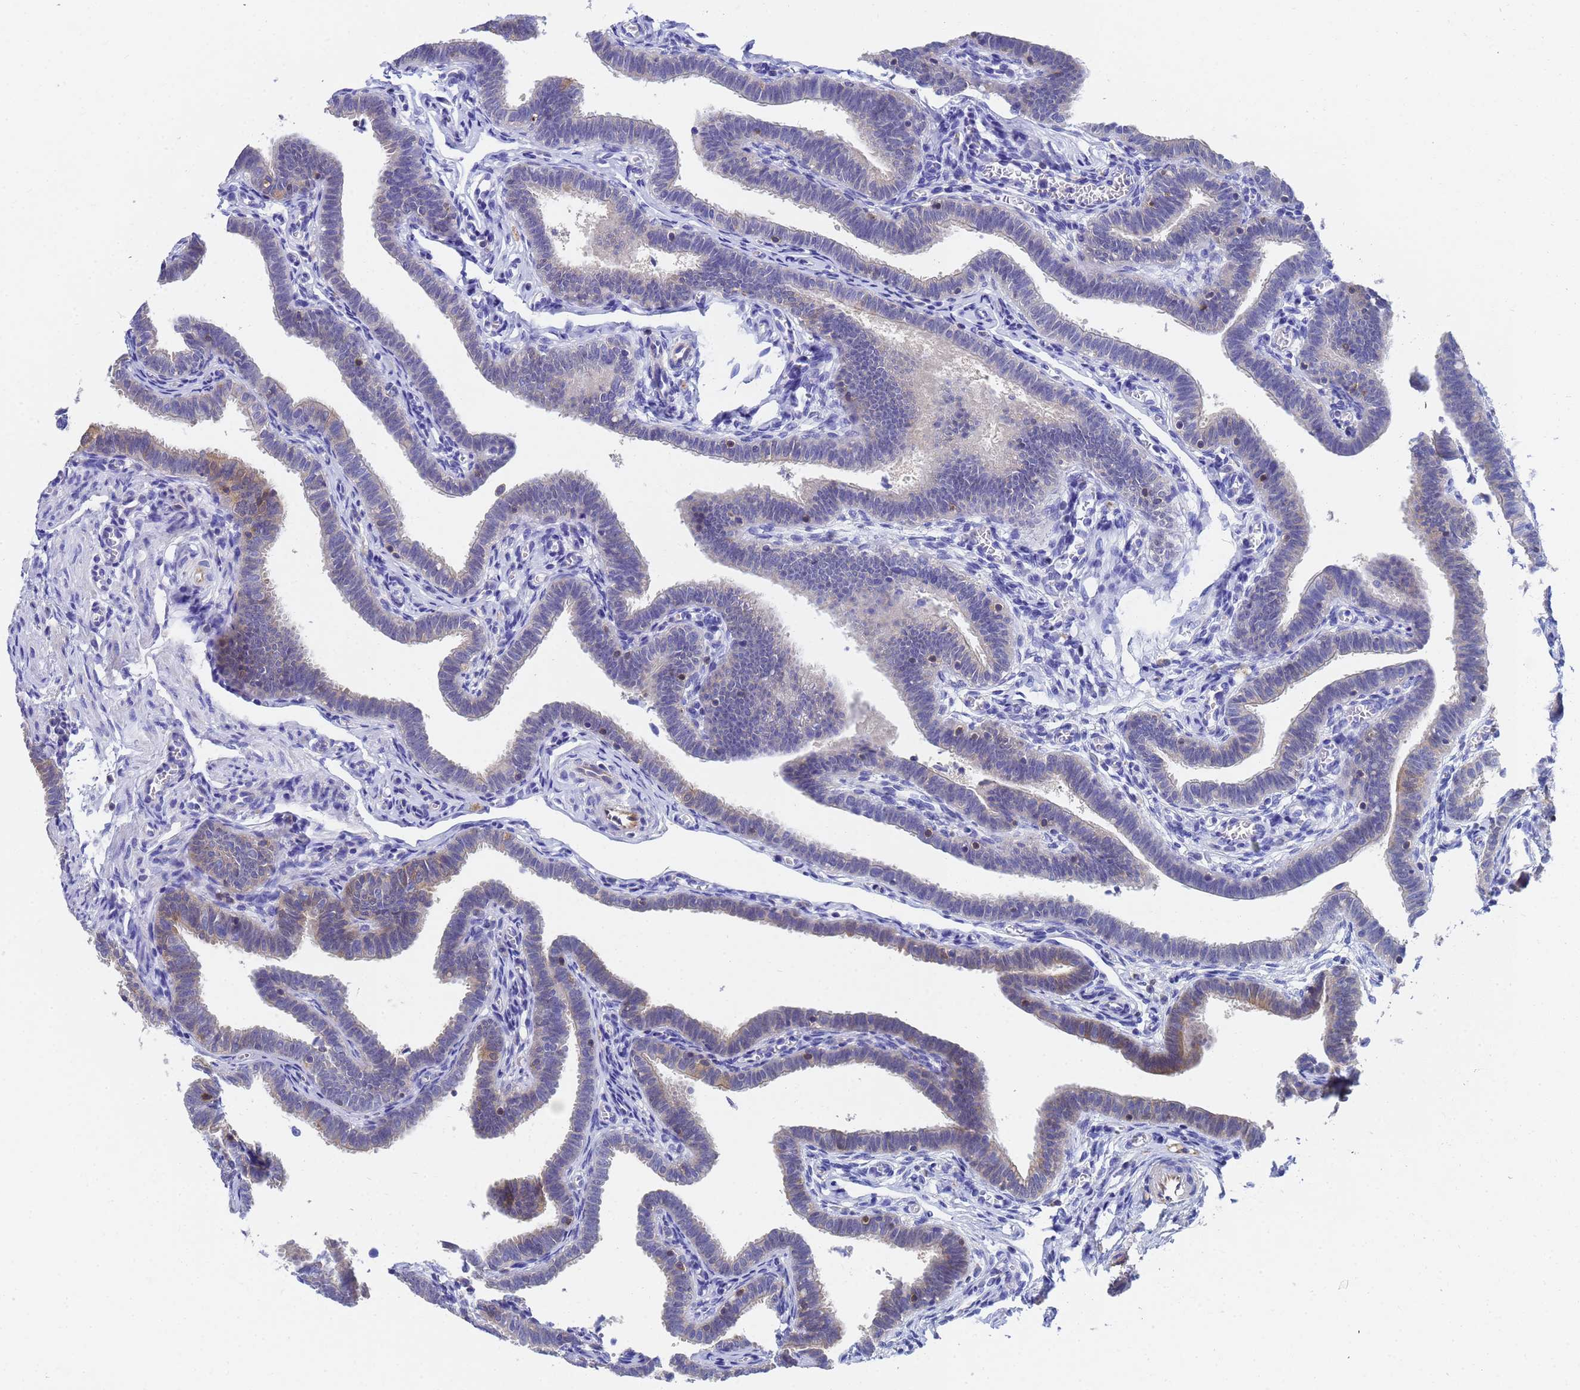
{"staining": {"intensity": "weak", "quantity": "25%-75%", "location": "cytoplasmic/membranous"}, "tissue": "fallopian tube", "cell_type": "Glandular cells", "image_type": "normal", "snomed": [{"axis": "morphology", "description": "Normal tissue, NOS"}, {"axis": "topography", "description": "Fallopian tube"}], "caption": "DAB immunohistochemical staining of unremarkable human fallopian tube demonstrates weak cytoplasmic/membranous protein positivity in approximately 25%-75% of glandular cells. Nuclei are stained in blue.", "gene": "GCHFR", "patient": {"sex": "female", "age": 36}}